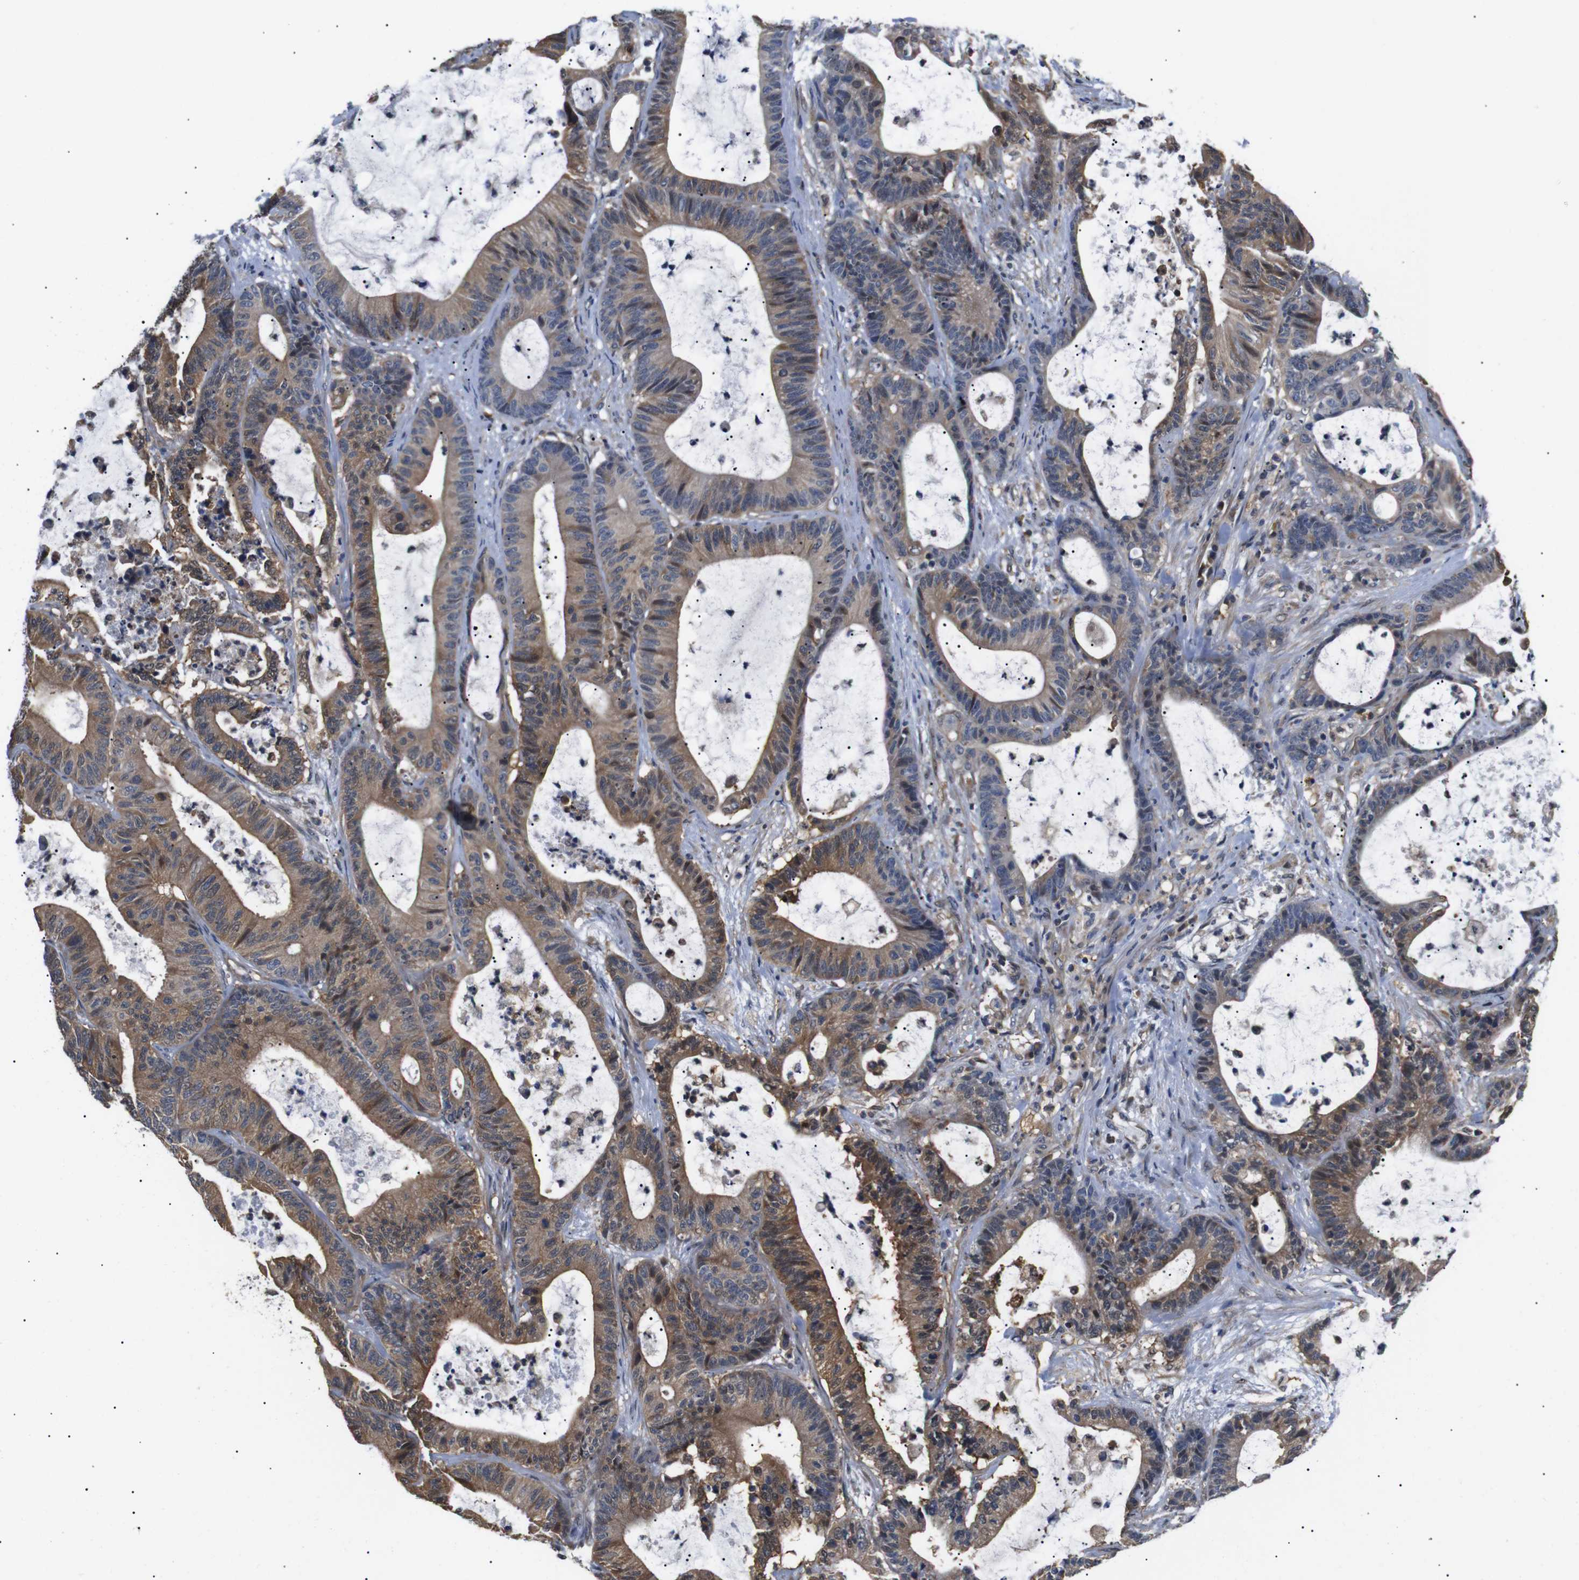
{"staining": {"intensity": "moderate", "quantity": ">75%", "location": "cytoplasmic/membranous"}, "tissue": "colorectal cancer", "cell_type": "Tumor cells", "image_type": "cancer", "snomed": [{"axis": "morphology", "description": "Adenocarcinoma, NOS"}, {"axis": "topography", "description": "Colon"}], "caption": "Immunohistochemical staining of human colorectal cancer reveals moderate cytoplasmic/membranous protein expression in approximately >75% of tumor cells. (brown staining indicates protein expression, while blue staining denotes nuclei).", "gene": "DDR1", "patient": {"sex": "female", "age": 84}}